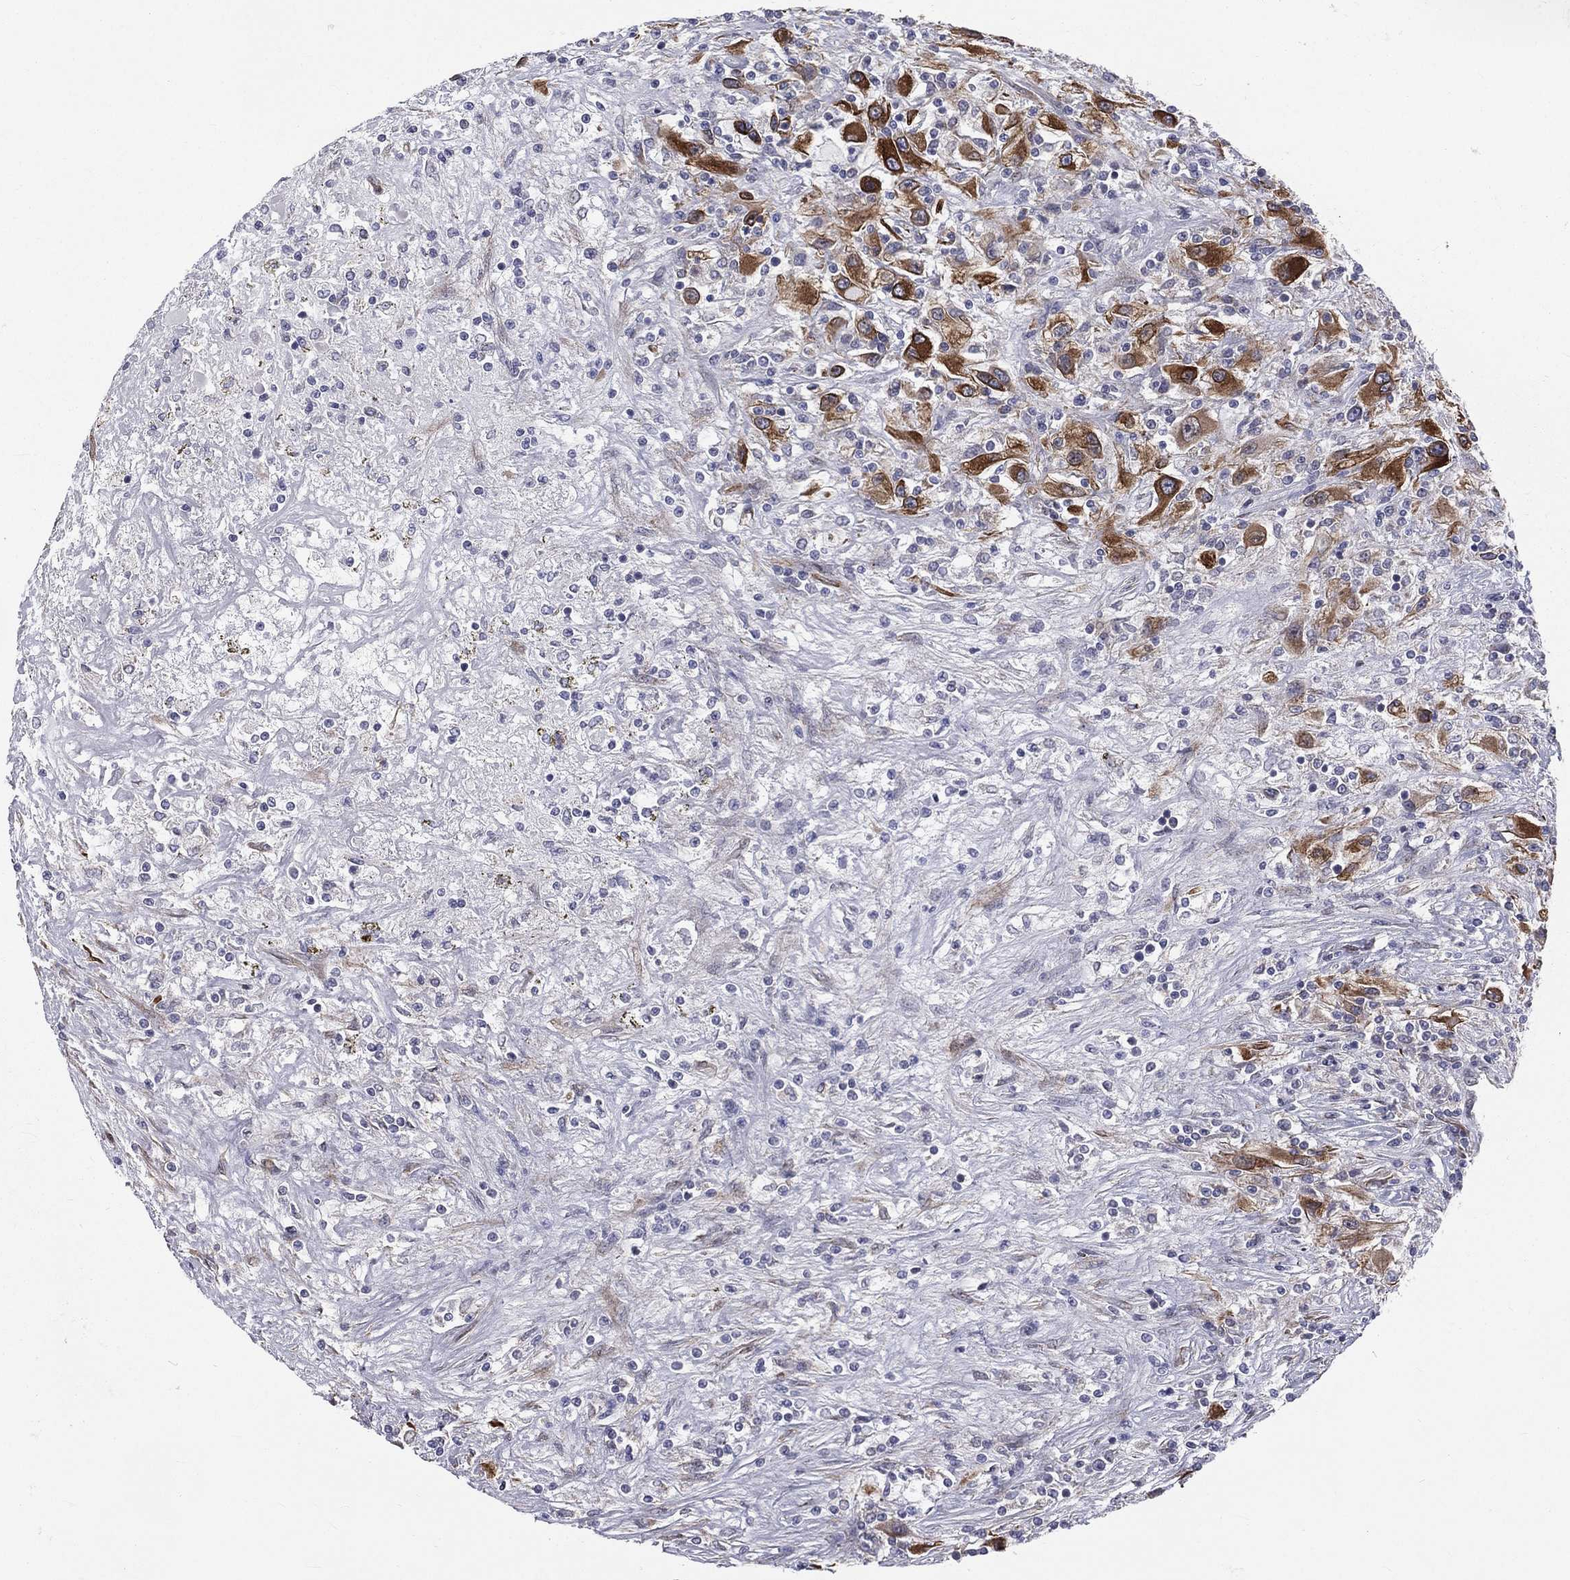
{"staining": {"intensity": "strong", "quantity": ">75%", "location": "cytoplasmic/membranous"}, "tissue": "renal cancer", "cell_type": "Tumor cells", "image_type": "cancer", "snomed": [{"axis": "morphology", "description": "Adenocarcinoma, NOS"}, {"axis": "topography", "description": "Kidney"}], "caption": "Renal cancer stained with IHC shows strong cytoplasmic/membranous positivity in about >75% of tumor cells.", "gene": "PGRMC1", "patient": {"sex": "female", "age": 67}}